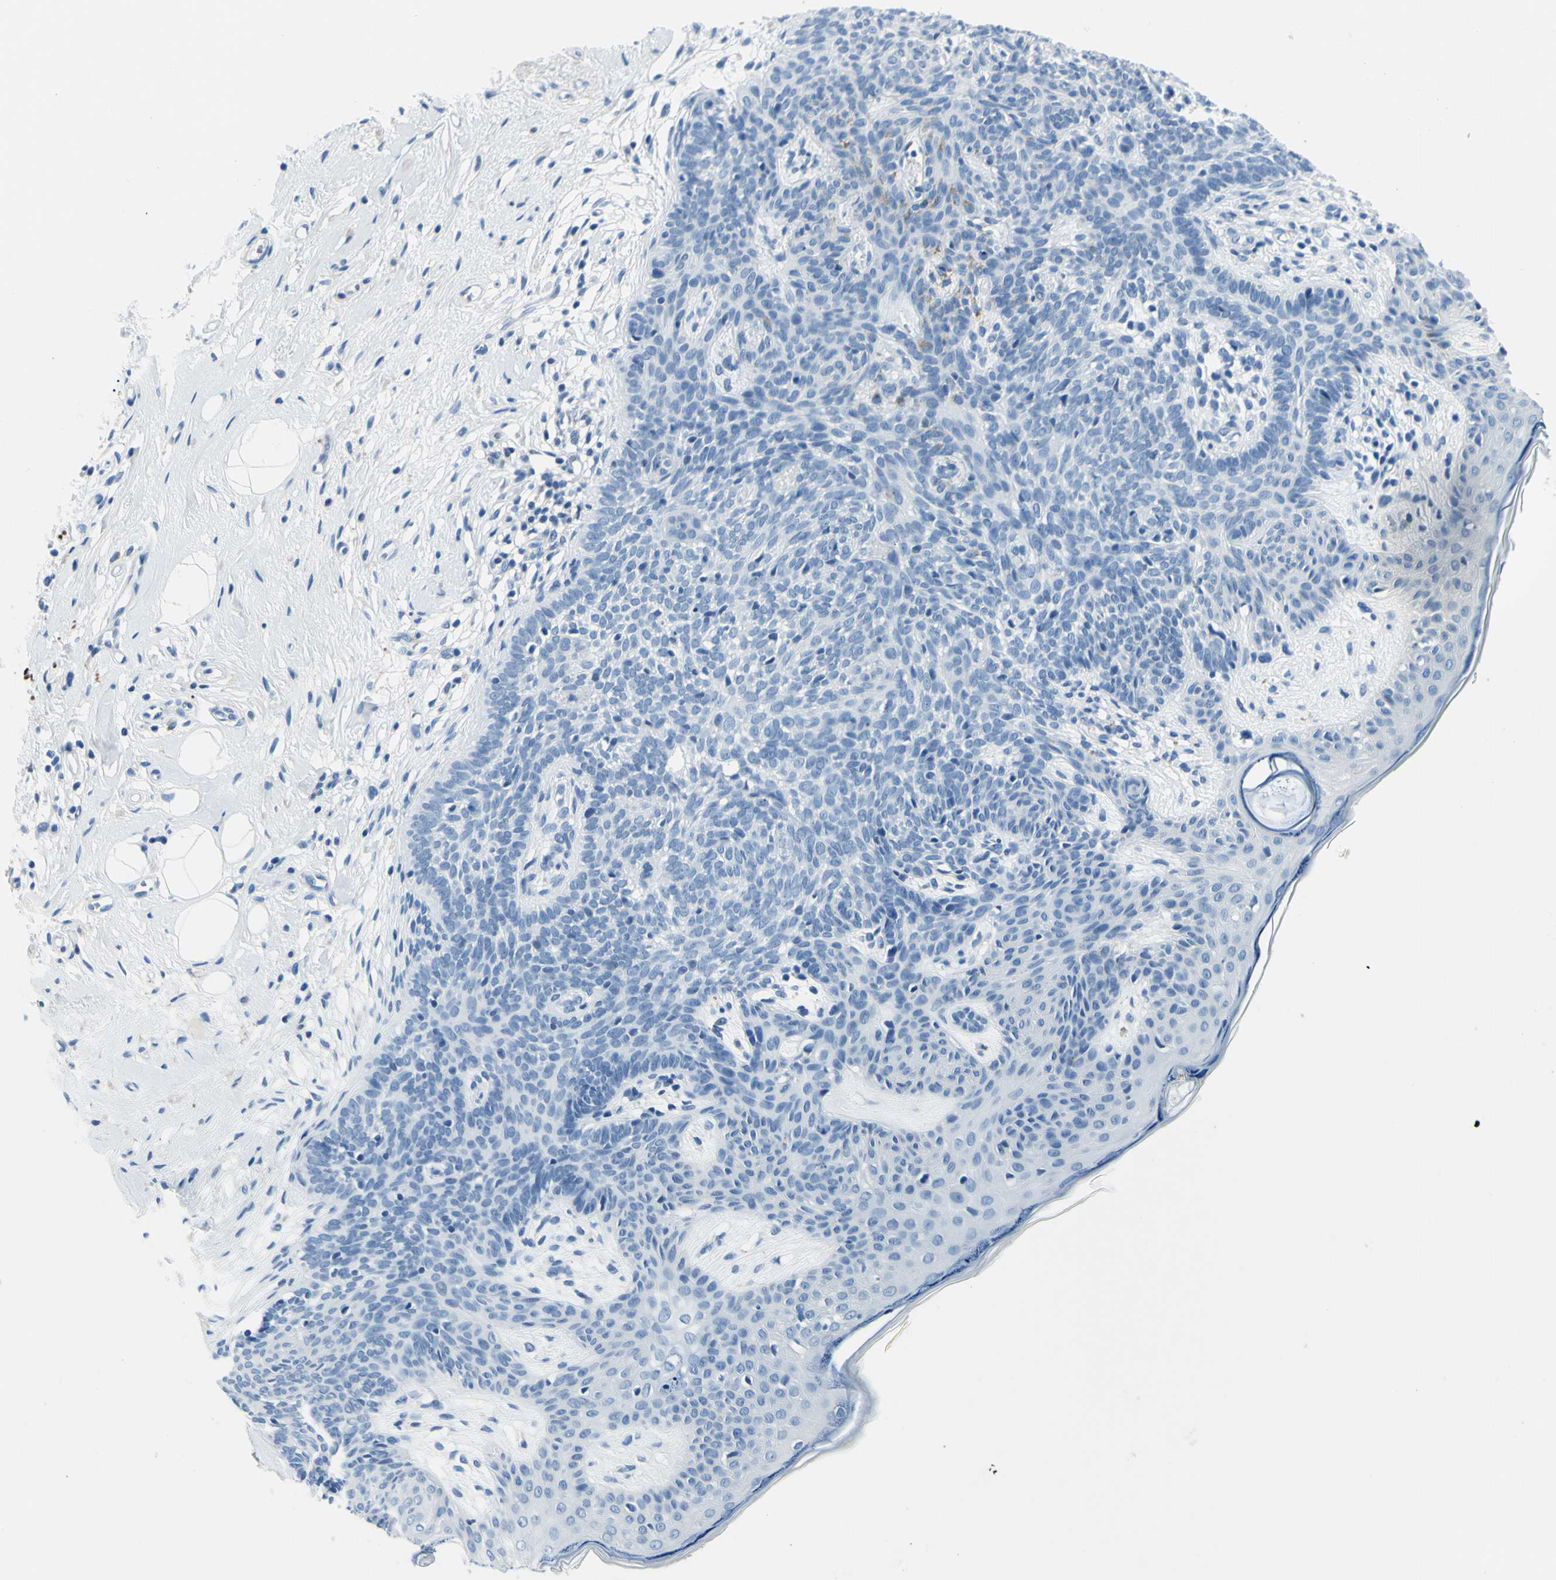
{"staining": {"intensity": "negative", "quantity": "none", "location": "none"}, "tissue": "skin cancer", "cell_type": "Tumor cells", "image_type": "cancer", "snomed": [{"axis": "morphology", "description": "Developmental malformation"}, {"axis": "morphology", "description": "Basal cell carcinoma"}, {"axis": "topography", "description": "Skin"}], "caption": "Tumor cells show no significant protein positivity in skin basal cell carcinoma.", "gene": "CDH15", "patient": {"sex": "female", "age": 62}}